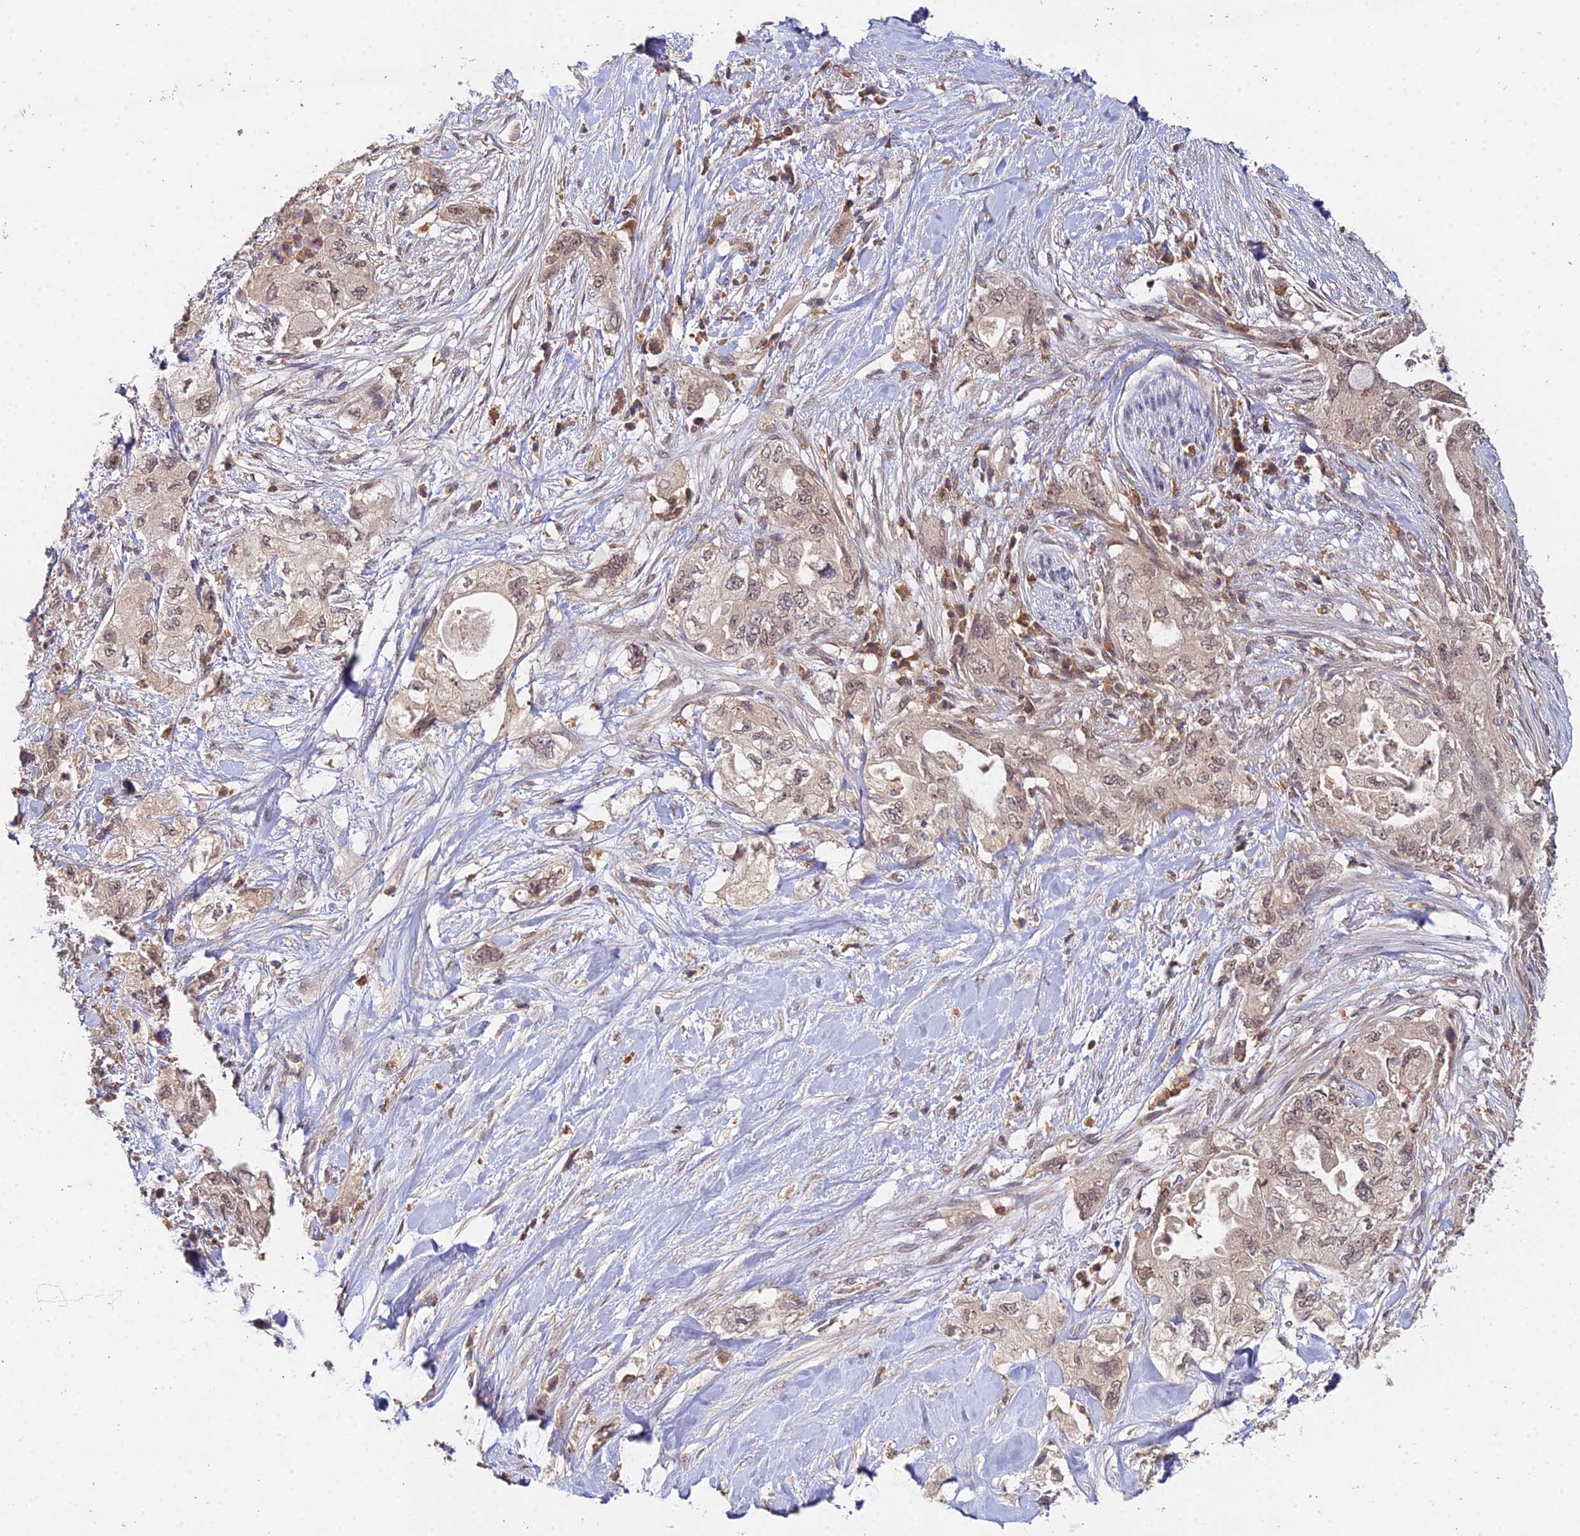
{"staining": {"intensity": "weak", "quantity": ">75%", "location": "cytoplasmic/membranous,nuclear"}, "tissue": "pancreatic cancer", "cell_type": "Tumor cells", "image_type": "cancer", "snomed": [{"axis": "morphology", "description": "Adenocarcinoma, NOS"}, {"axis": "topography", "description": "Pancreas"}], "caption": "Immunohistochemical staining of human pancreatic cancer (adenocarcinoma) demonstrates low levels of weak cytoplasmic/membranous and nuclear protein positivity in approximately >75% of tumor cells.", "gene": "TPRX1", "patient": {"sex": "female", "age": 73}}